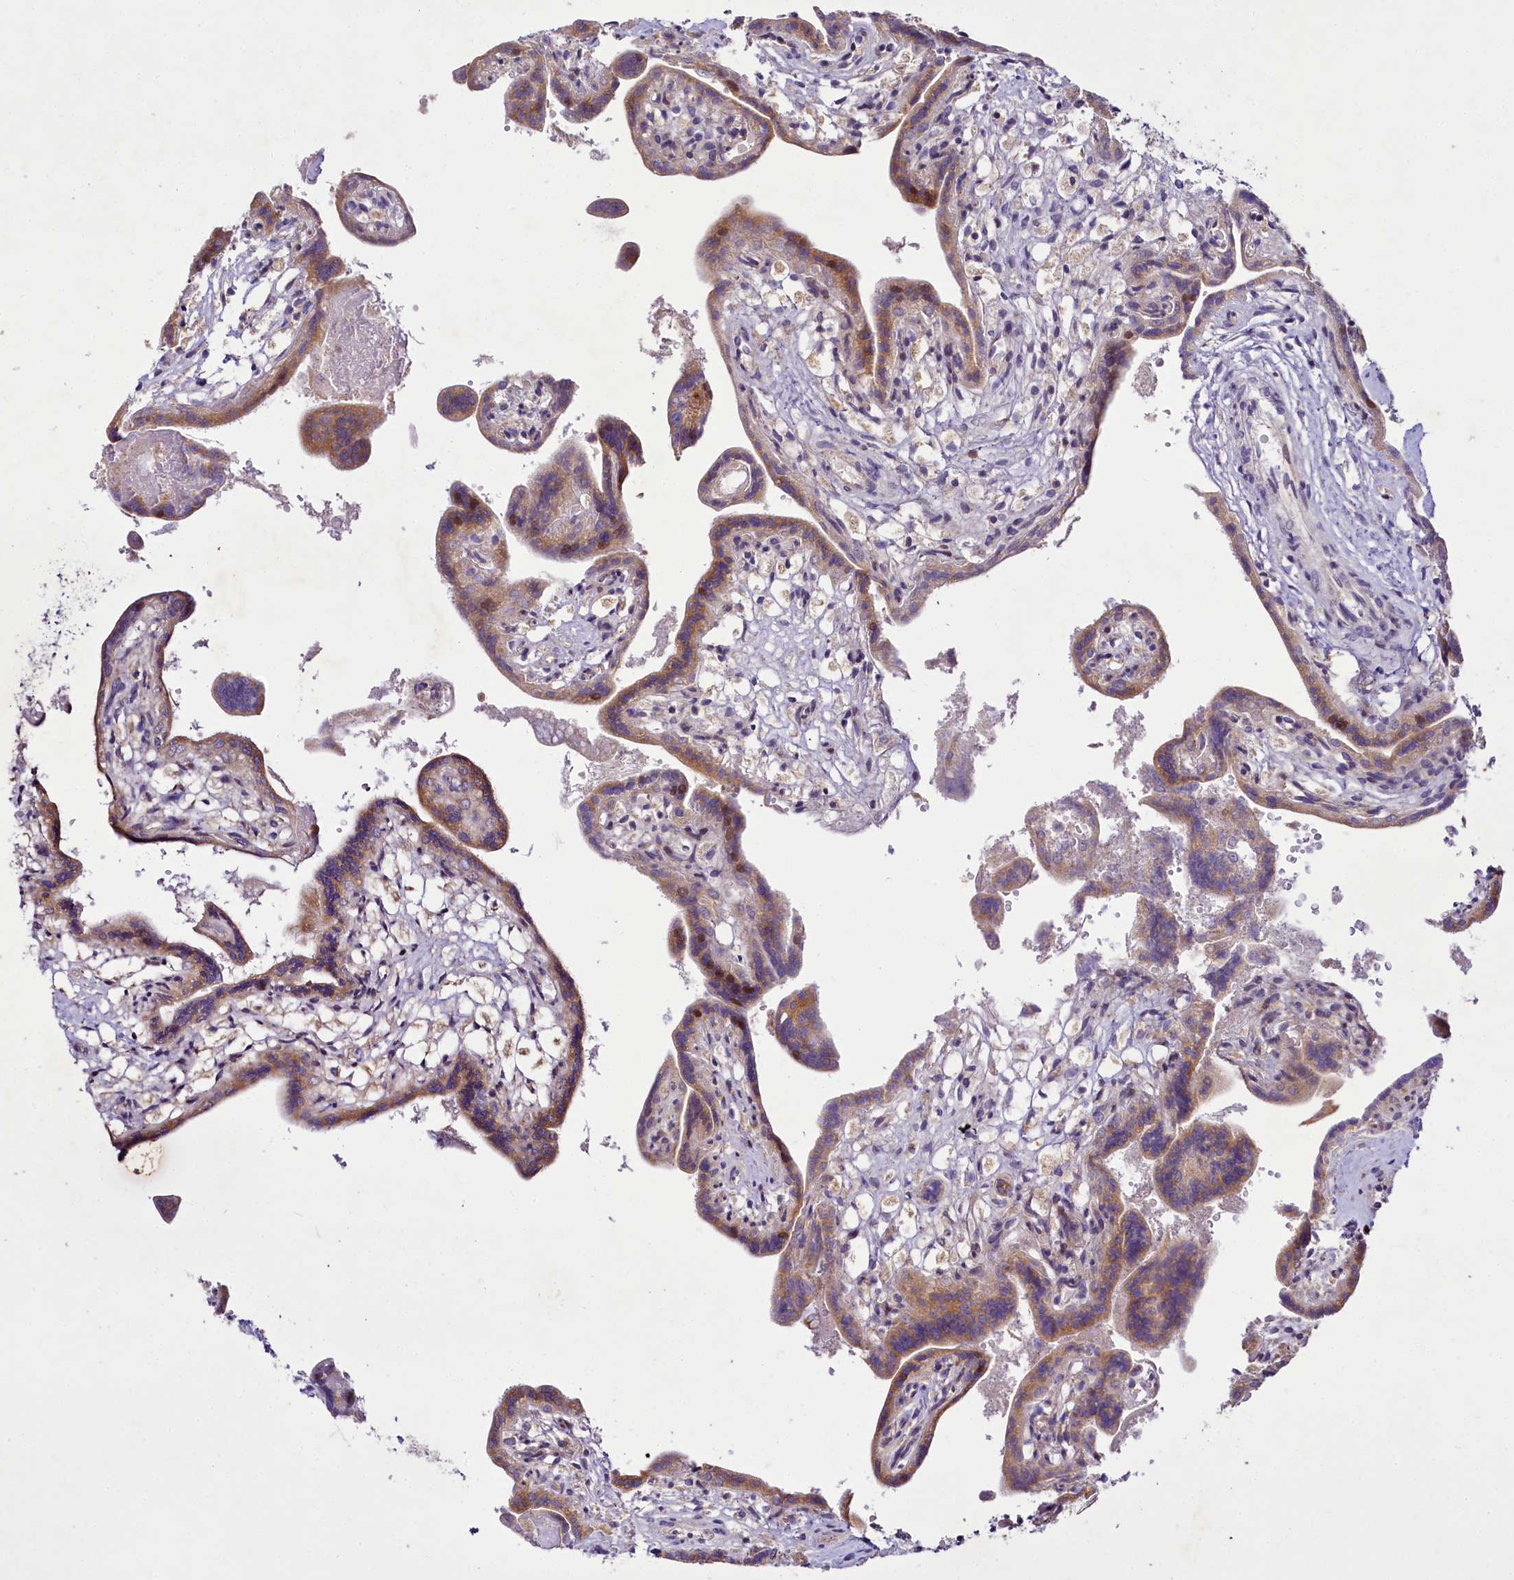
{"staining": {"intensity": "moderate", "quantity": "25%-75%", "location": "cytoplasmic/membranous,nuclear"}, "tissue": "placenta", "cell_type": "Trophoblastic cells", "image_type": "normal", "snomed": [{"axis": "morphology", "description": "Normal tissue, NOS"}, {"axis": "topography", "description": "Placenta"}], "caption": "The image reveals immunohistochemical staining of benign placenta. There is moderate cytoplasmic/membranous,nuclear staining is appreciated in about 25%-75% of trophoblastic cells. The protein is shown in brown color, while the nuclei are stained blue.", "gene": "ZC3H12C", "patient": {"sex": "female", "age": 37}}